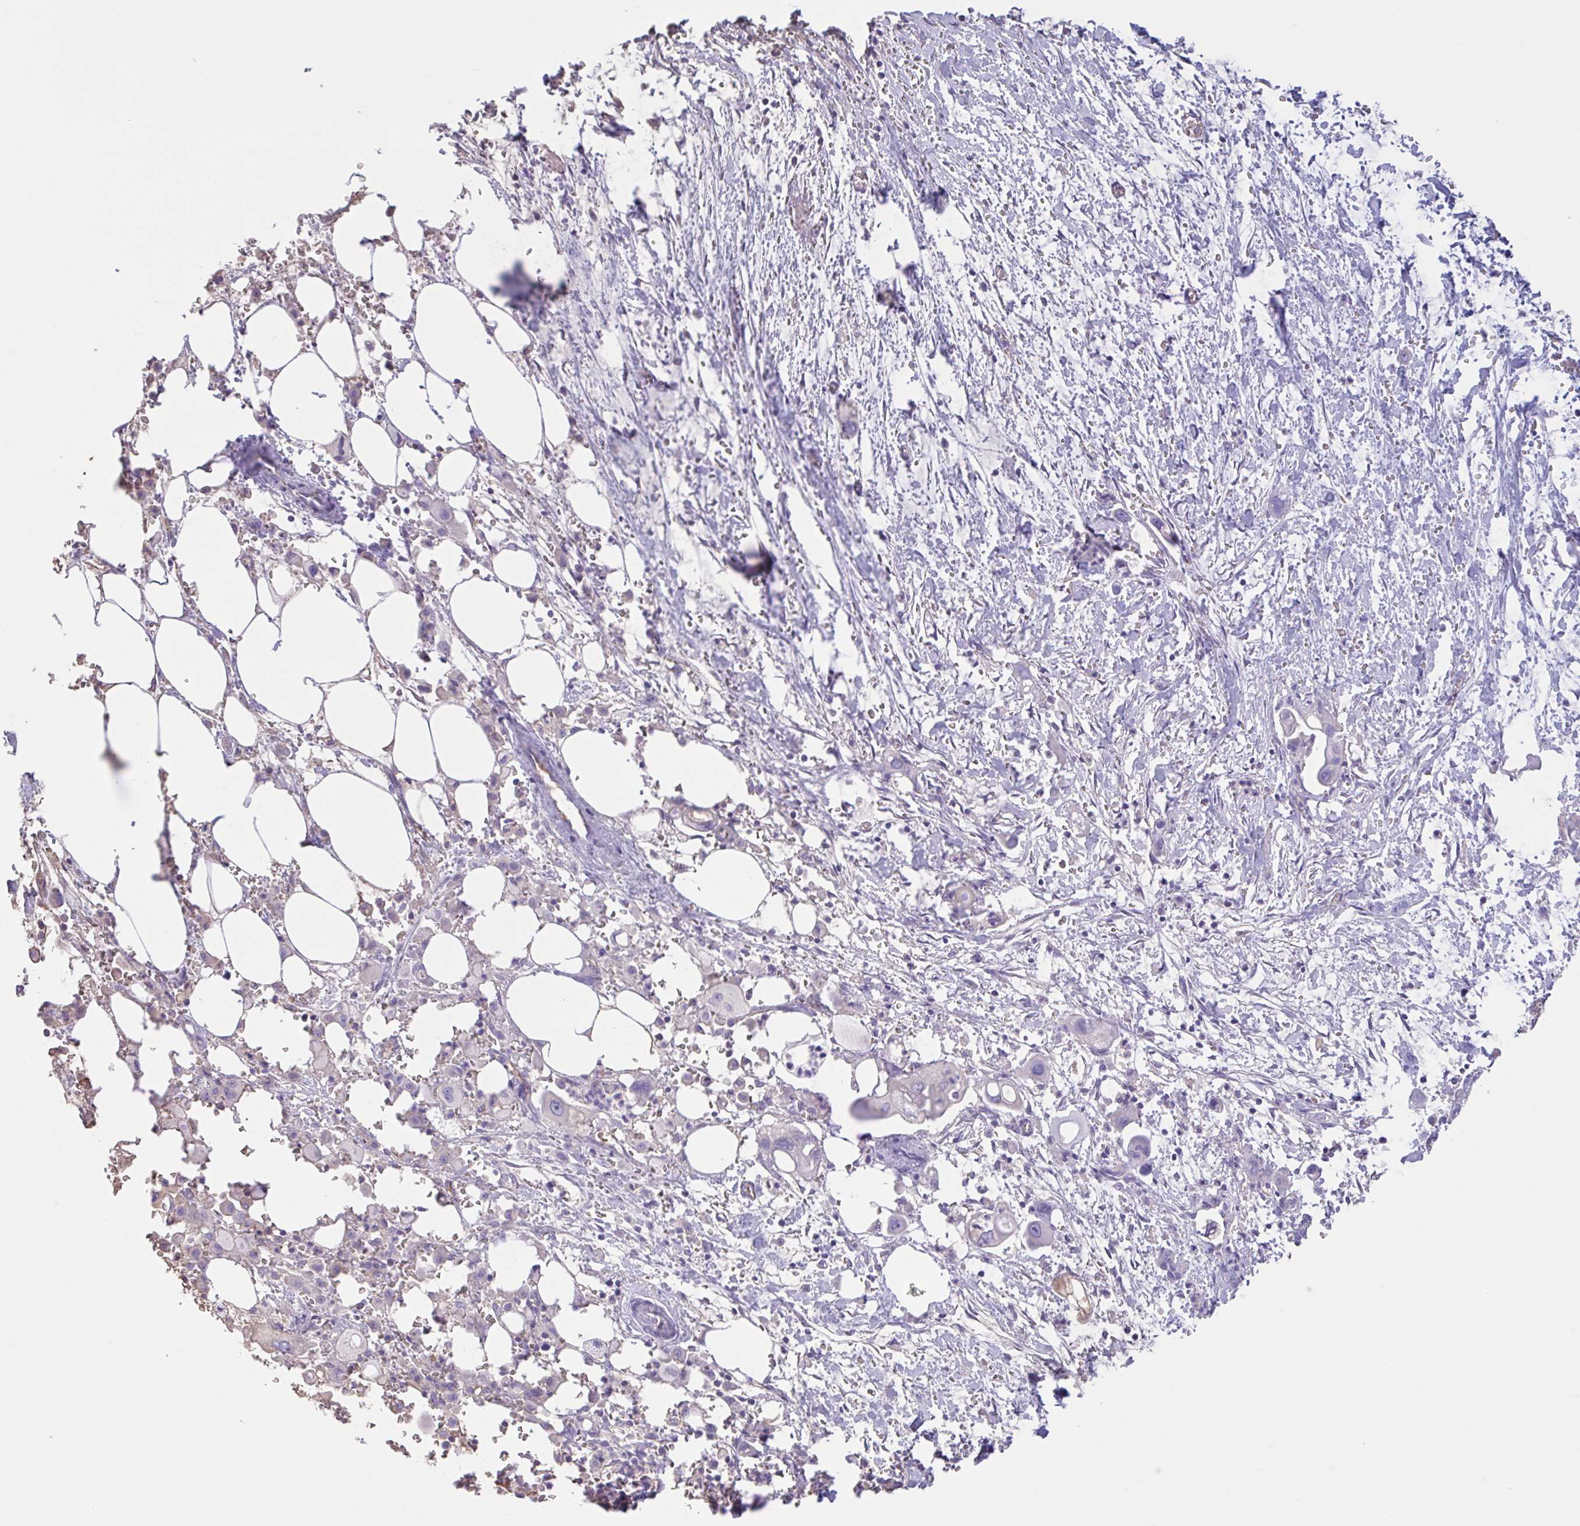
{"staining": {"intensity": "negative", "quantity": "none", "location": "none"}, "tissue": "pancreatic cancer", "cell_type": "Tumor cells", "image_type": "cancer", "snomed": [{"axis": "morphology", "description": "Adenocarcinoma, NOS"}, {"axis": "topography", "description": "Pancreas"}], "caption": "The histopathology image exhibits no staining of tumor cells in pancreatic cancer (adenocarcinoma). The staining is performed using DAB (3,3'-diaminobenzidine) brown chromogen with nuclei counter-stained in using hematoxylin.", "gene": "LARGE2", "patient": {"sex": "male", "age": 61}}